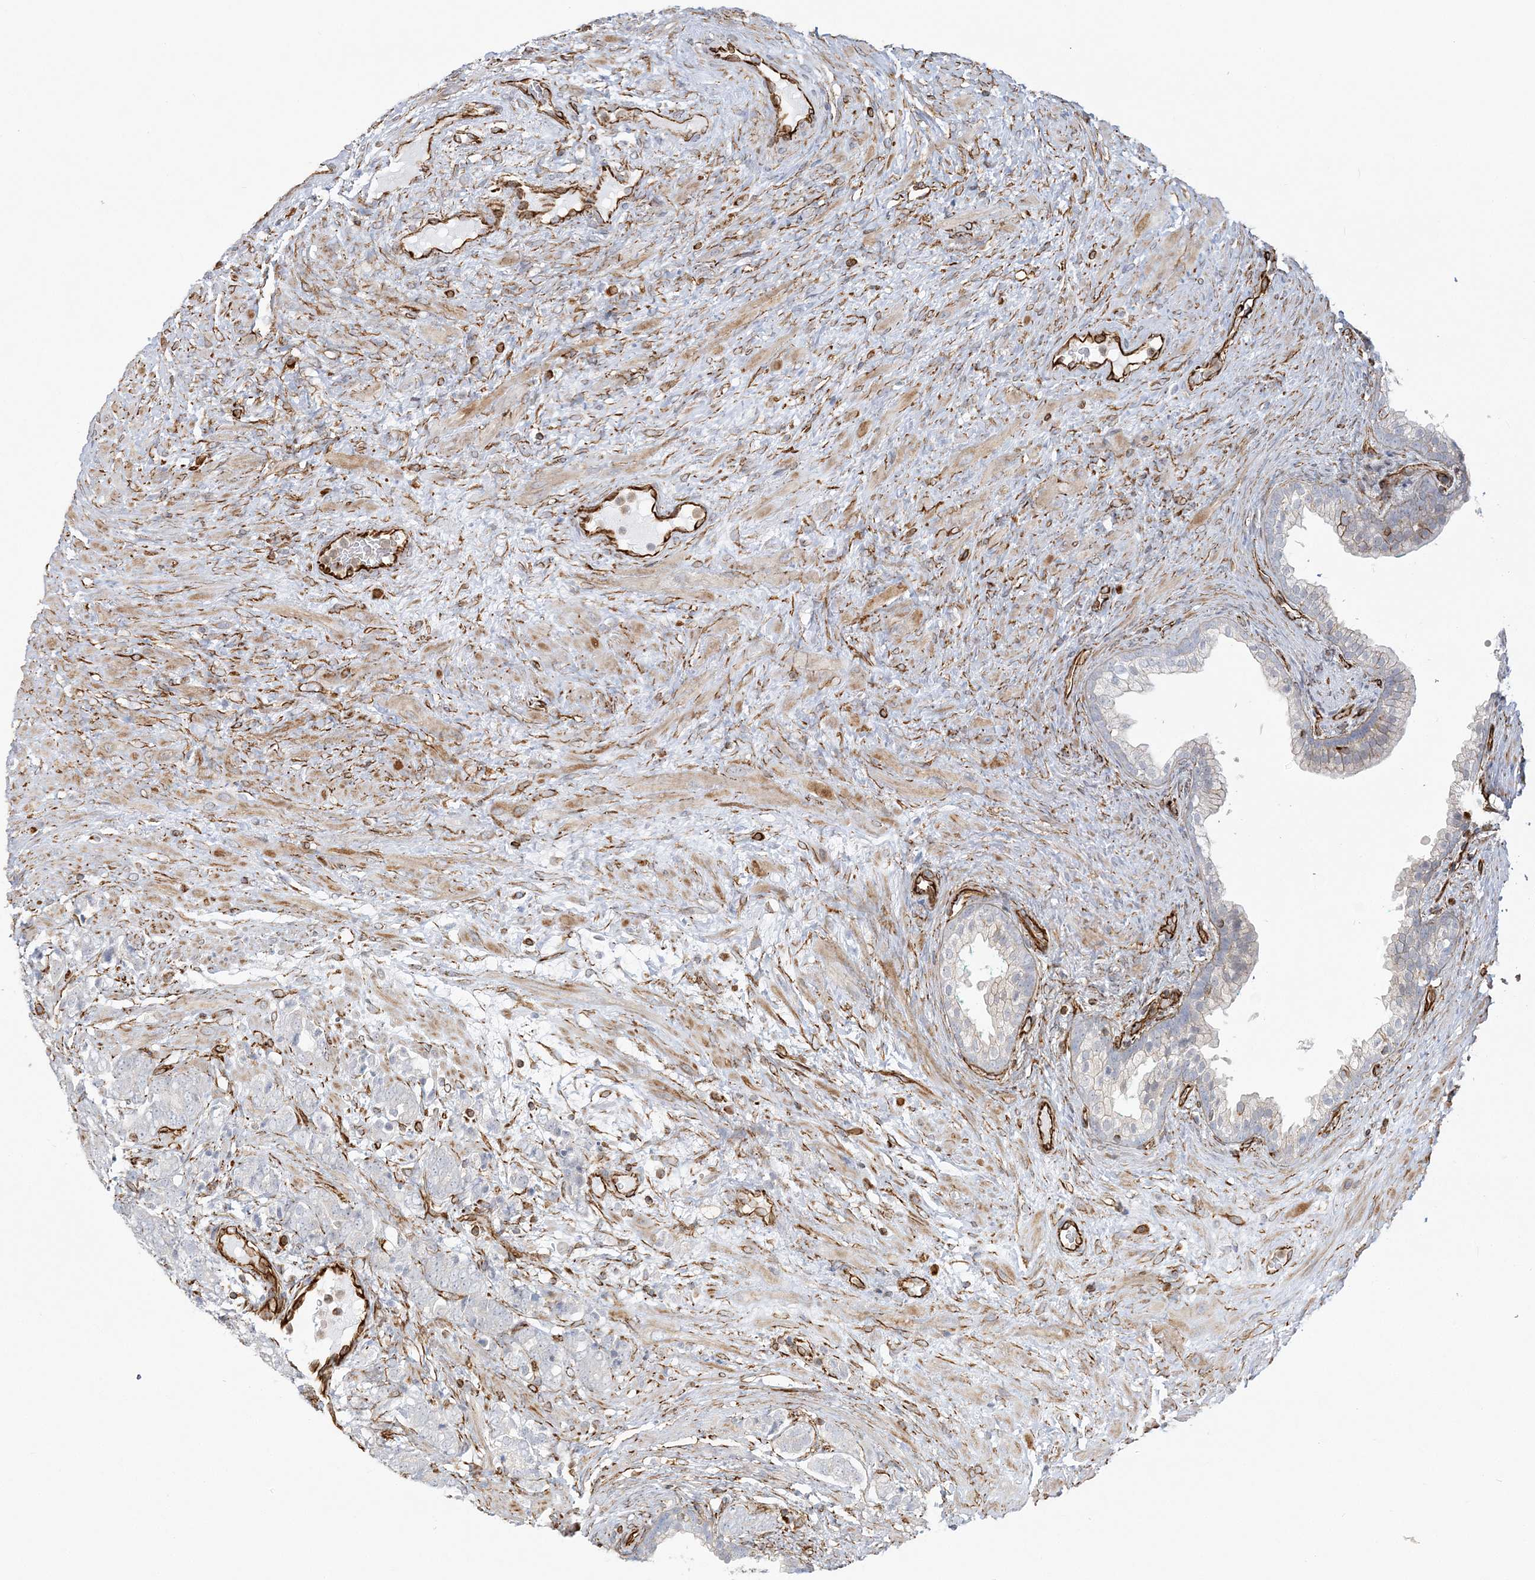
{"staining": {"intensity": "negative", "quantity": "none", "location": "none"}, "tissue": "prostate cancer", "cell_type": "Tumor cells", "image_type": "cancer", "snomed": [{"axis": "morphology", "description": "Adenocarcinoma, High grade"}, {"axis": "topography", "description": "Prostate"}], "caption": "Immunohistochemistry of human prostate cancer (high-grade adenocarcinoma) demonstrates no staining in tumor cells.", "gene": "SCLT1", "patient": {"sex": "male", "age": 57}}